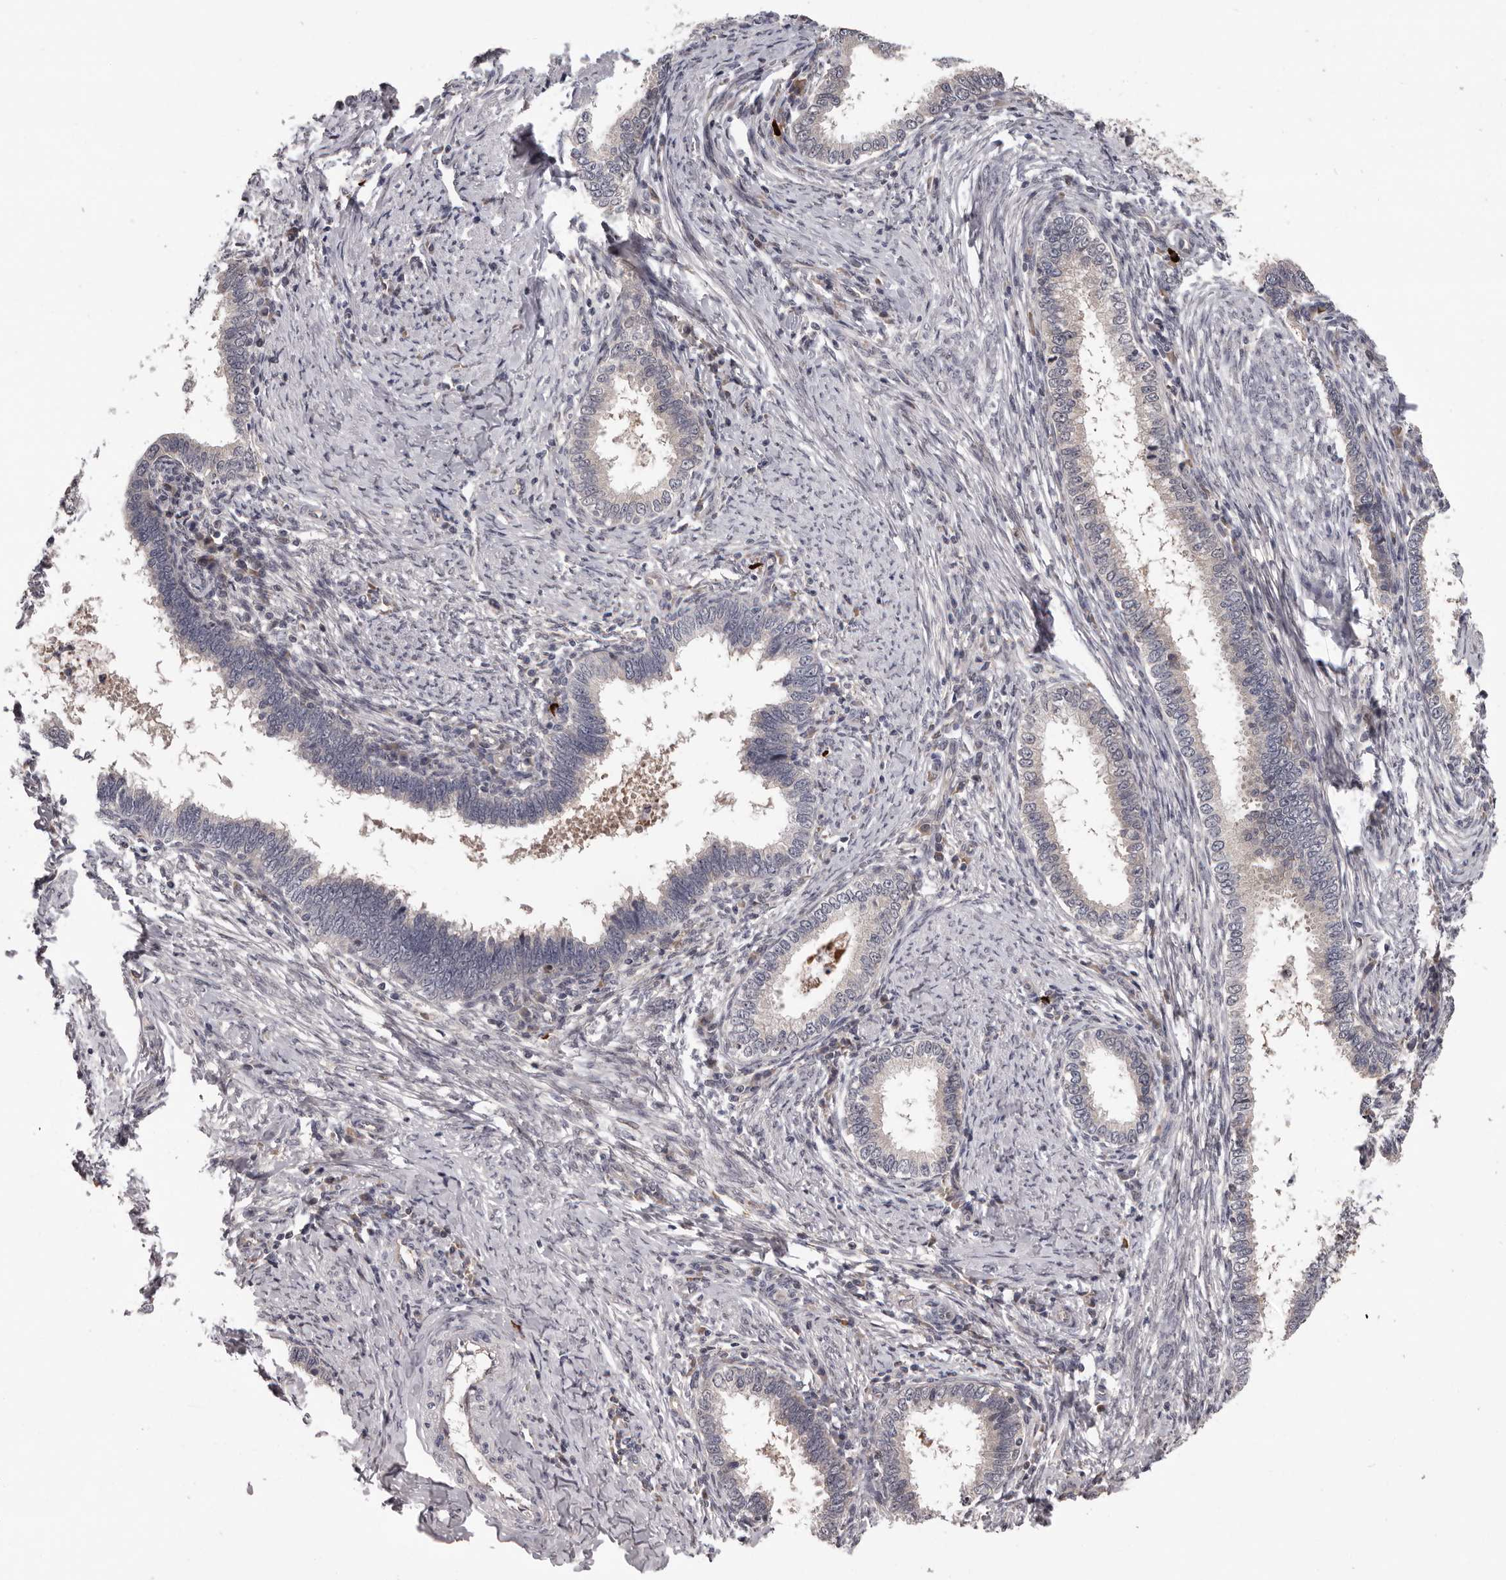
{"staining": {"intensity": "weak", "quantity": "<25%", "location": "cytoplasmic/membranous"}, "tissue": "cervical cancer", "cell_type": "Tumor cells", "image_type": "cancer", "snomed": [{"axis": "morphology", "description": "Adenocarcinoma, NOS"}, {"axis": "topography", "description": "Cervix"}], "caption": "Human cervical cancer (adenocarcinoma) stained for a protein using IHC displays no expression in tumor cells.", "gene": "MED8", "patient": {"sex": "female", "age": 36}}